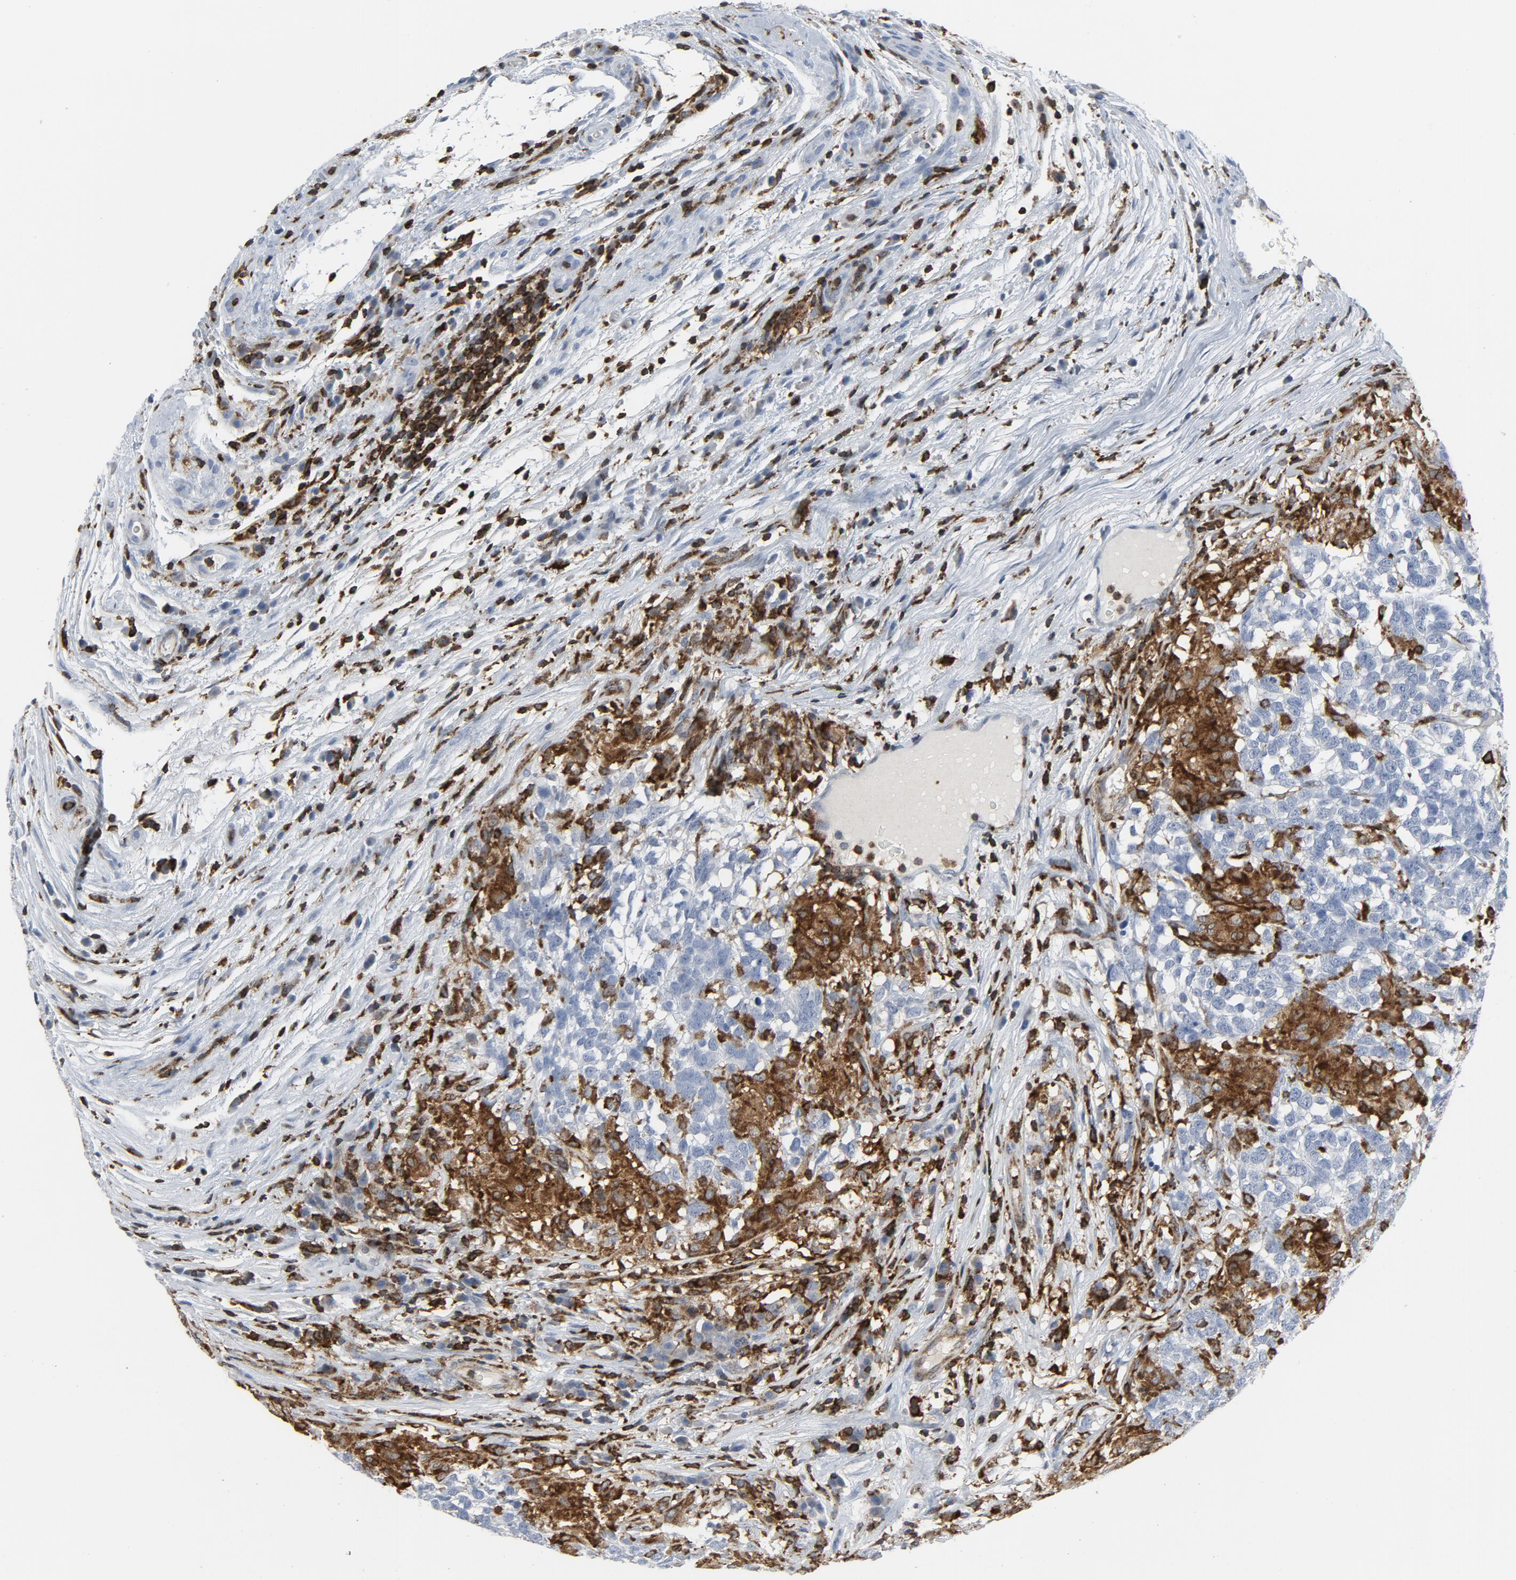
{"staining": {"intensity": "negative", "quantity": "none", "location": "none"}, "tissue": "testis cancer", "cell_type": "Tumor cells", "image_type": "cancer", "snomed": [{"axis": "morphology", "description": "Carcinoma, Embryonal, NOS"}, {"axis": "topography", "description": "Testis"}], "caption": "Human testis cancer stained for a protein using immunohistochemistry demonstrates no staining in tumor cells.", "gene": "LCP2", "patient": {"sex": "male", "age": 26}}